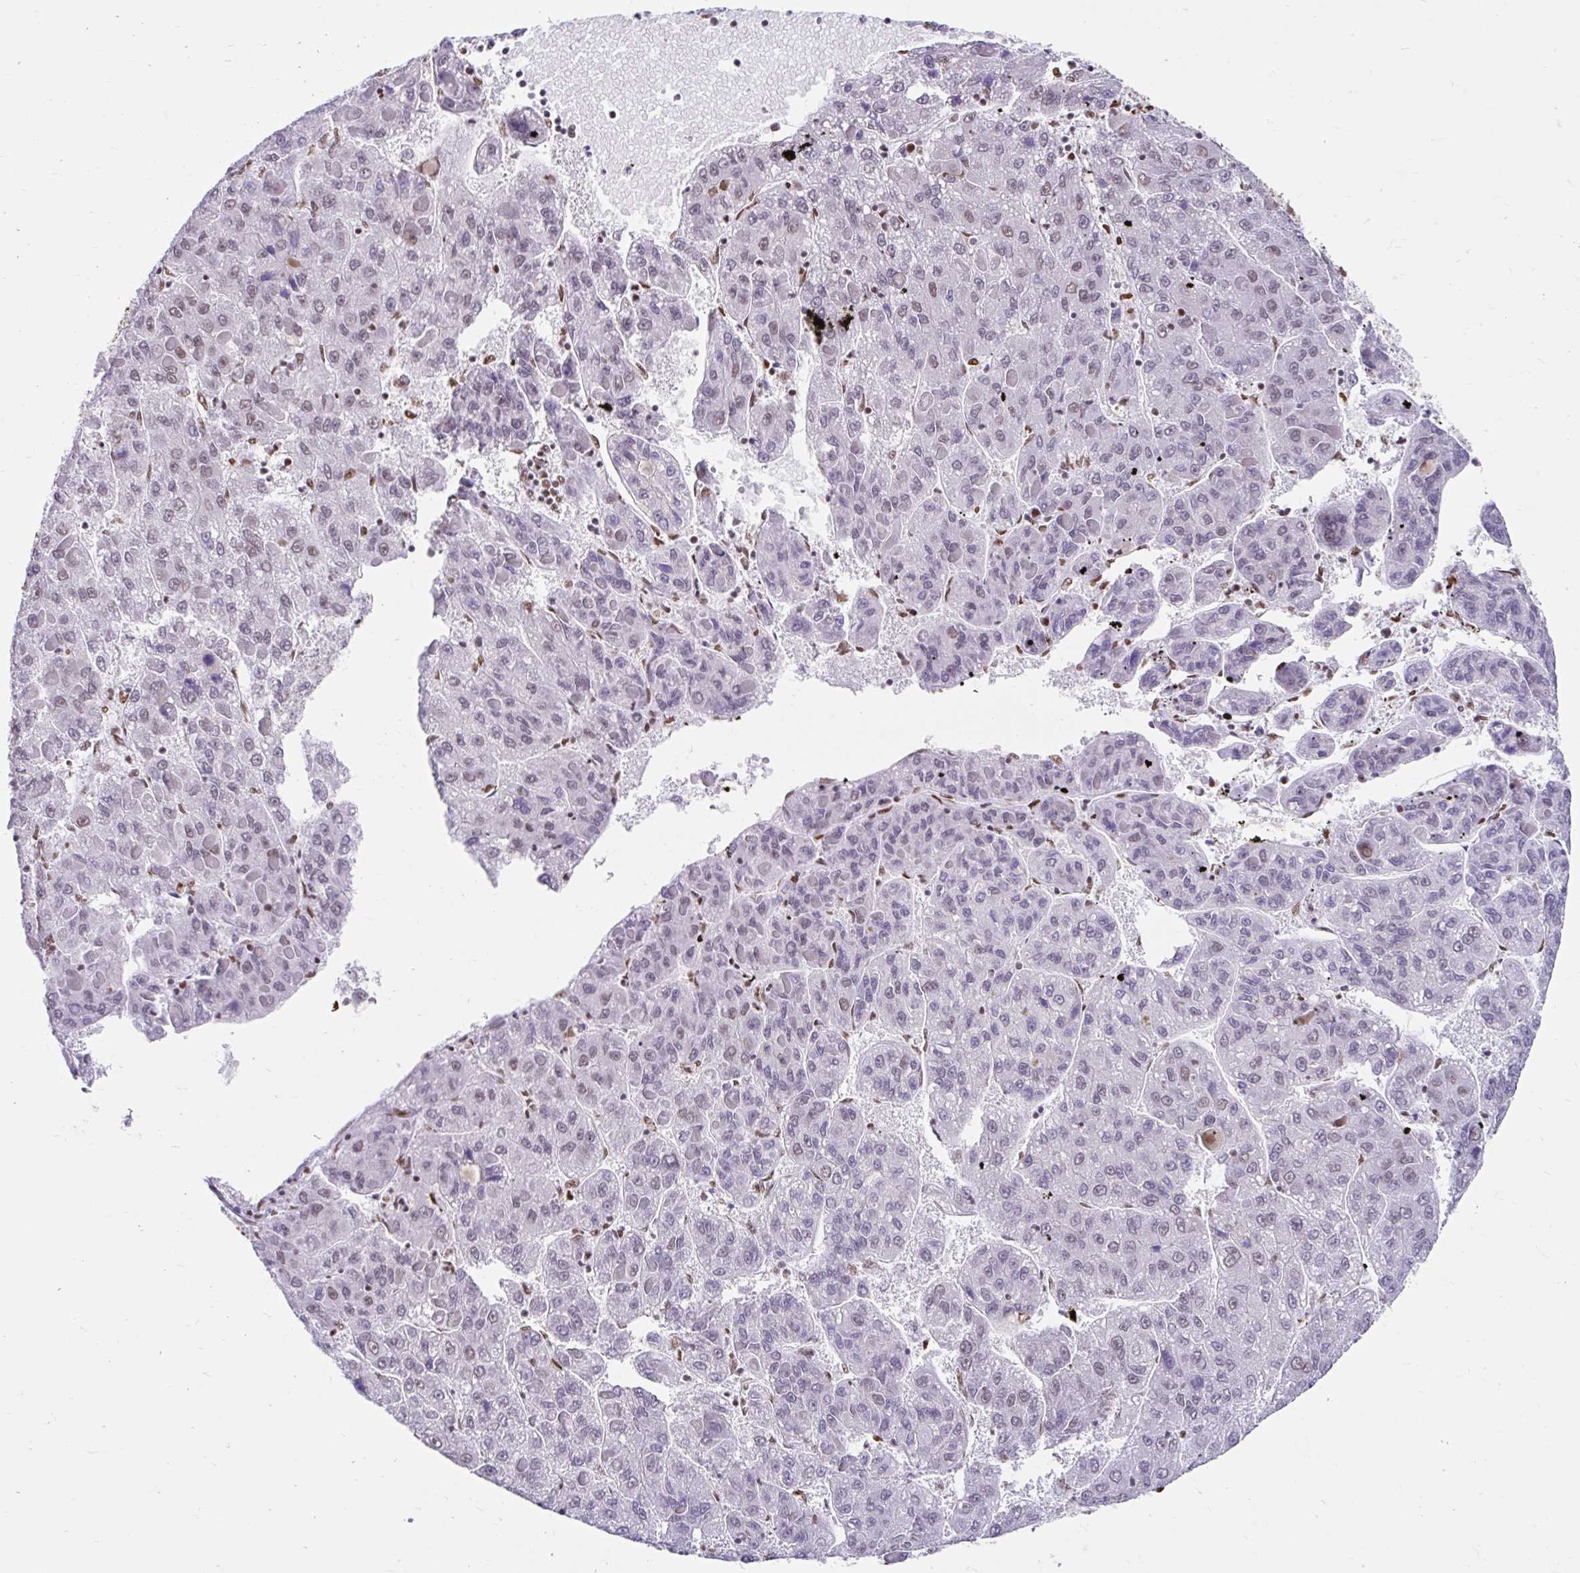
{"staining": {"intensity": "moderate", "quantity": "25%-75%", "location": "nuclear"}, "tissue": "liver cancer", "cell_type": "Tumor cells", "image_type": "cancer", "snomed": [{"axis": "morphology", "description": "Carcinoma, Hepatocellular, NOS"}, {"axis": "topography", "description": "Liver"}], "caption": "This micrograph reveals hepatocellular carcinoma (liver) stained with immunohistochemistry (IHC) to label a protein in brown. The nuclear of tumor cells show moderate positivity for the protein. Nuclei are counter-stained blue.", "gene": "KHDRBS1", "patient": {"sex": "female", "age": 82}}